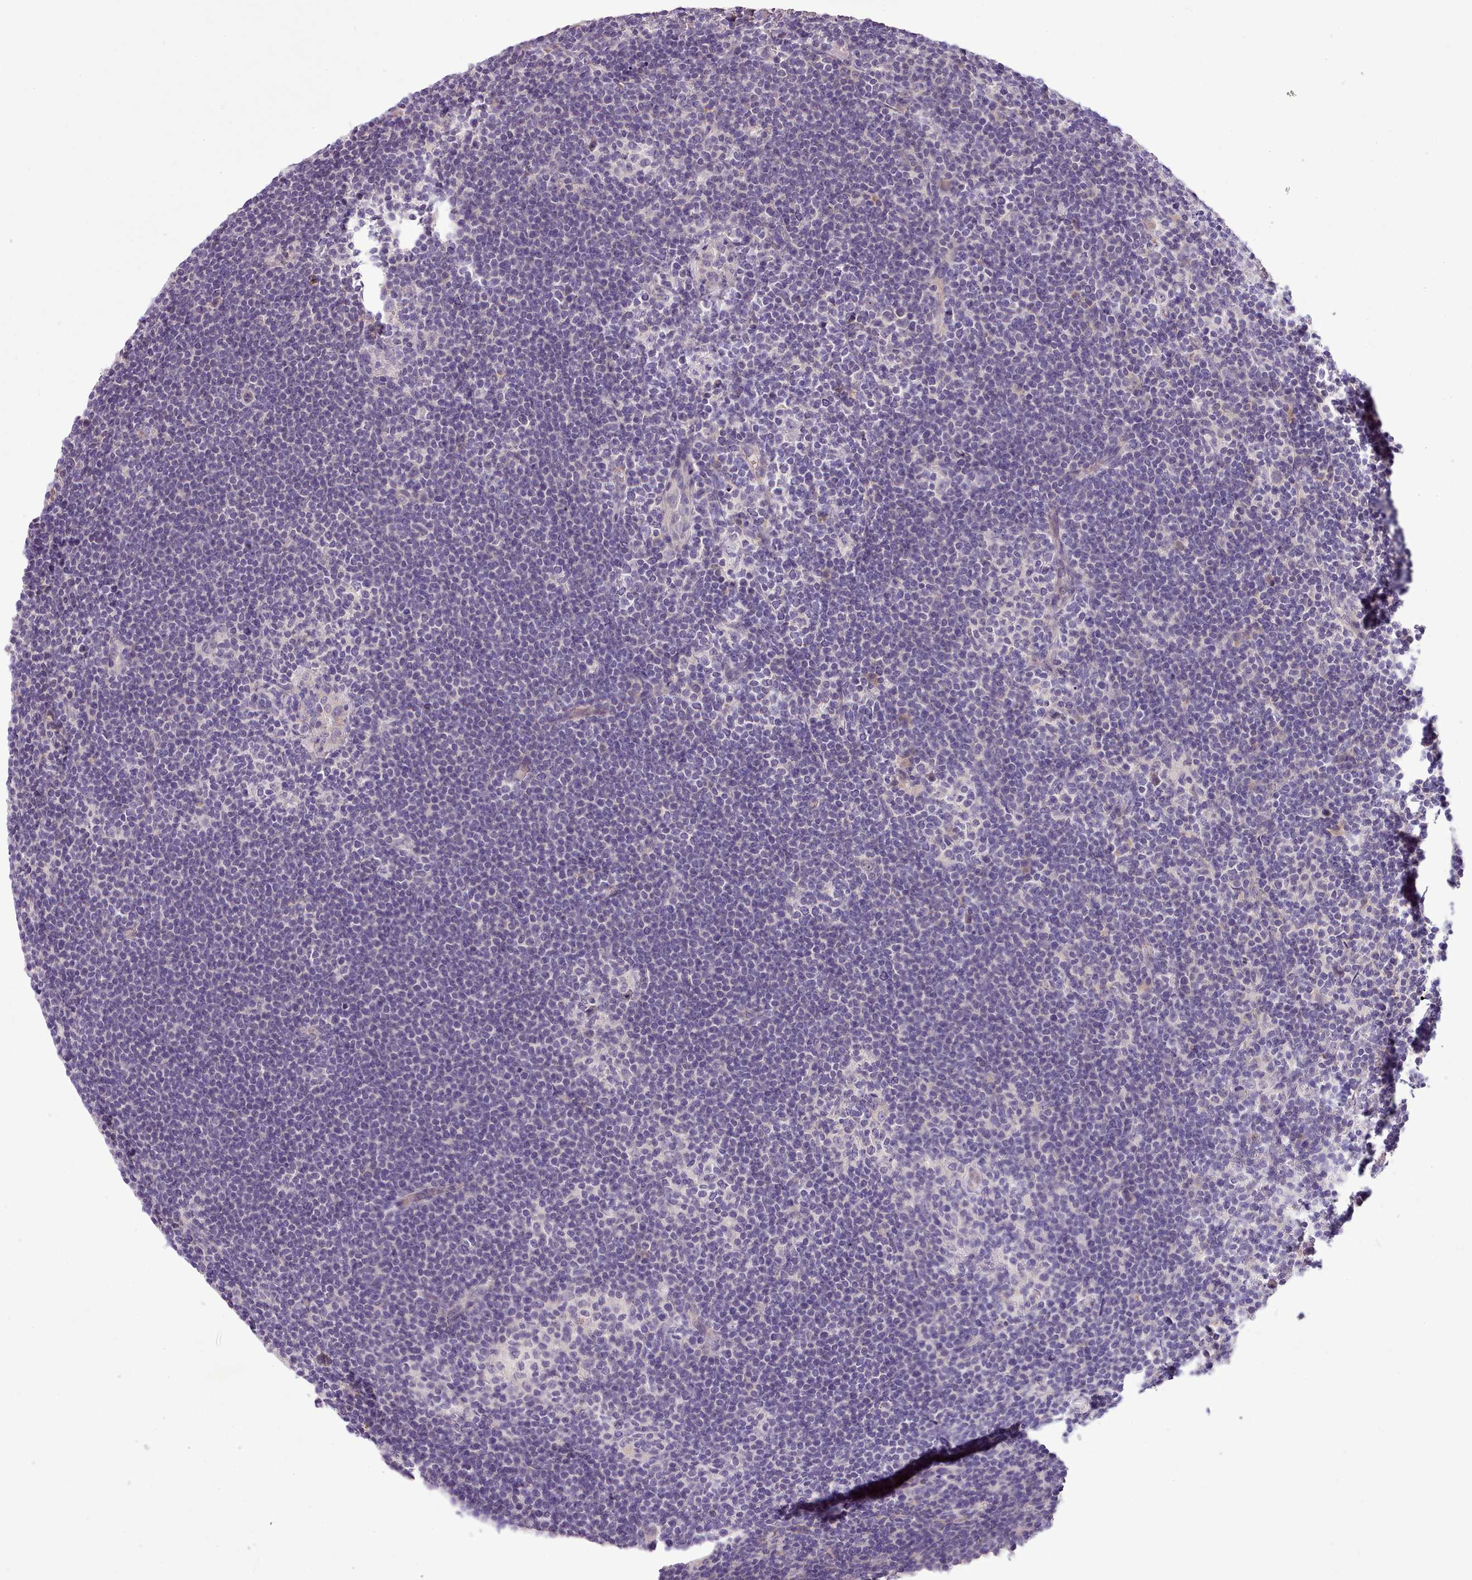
{"staining": {"intensity": "negative", "quantity": "none", "location": "none"}, "tissue": "lymphoma", "cell_type": "Tumor cells", "image_type": "cancer", "snomed": [{"axis": "morphology", "description": "Hodgkin's disease, NOS"}, {"axis": "topography", "description": "Lymph node"}], "caption": "High power microscopy micrograph of an immunohistochemistry image of Hodgkin's disease, revealing no significant positivity in tumor cells. (Stains: DAB IHC with hematoxylin counter stain, Microscopy: brightfield microscopy at high magnification).", "gene": "SETX", "patient": {"sex": "female", "age": 57}}